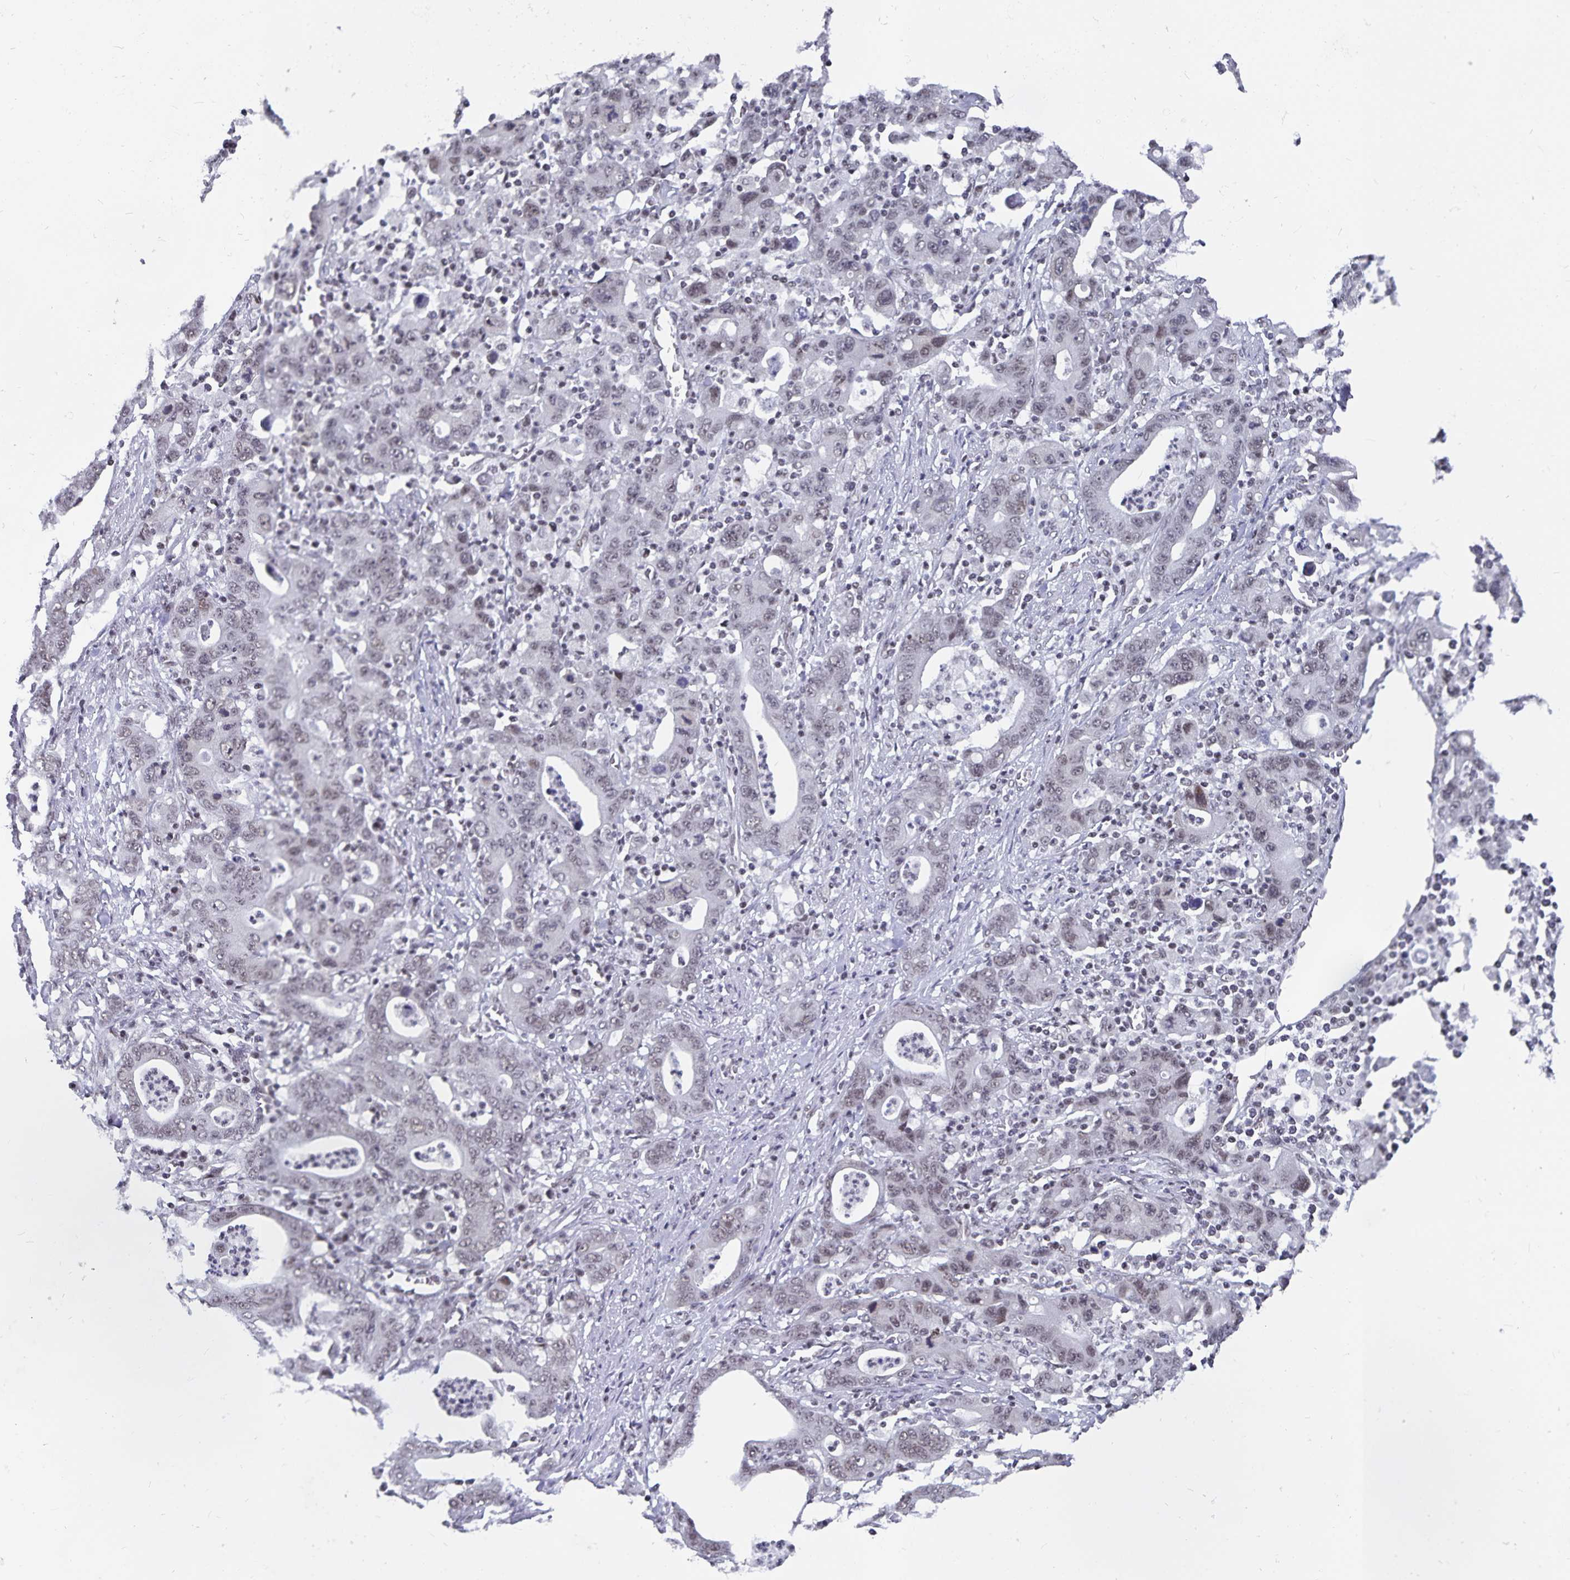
{"staining": {"intensity": "weak", "quantity": "25%-75%", "location": "nuclear"}, "tissue": "stomach cancer", "cell_type": "Tumor cells", "image_type": "cancer", "snomed": [{"axis": "morphology", "description": "Adenocarcinoma, NOS"}, {"axis": "topography", "description": "Stomach, upper"}], "caption": "The histopathology image shows immunohistochemical staining of adenocarcinoma (stomach). There is weak nuclear positivity is appreciated in about 25%-75% of tumor cells.", "gene": "PBX2", "patient": {"sex": "male", "age": 69}}